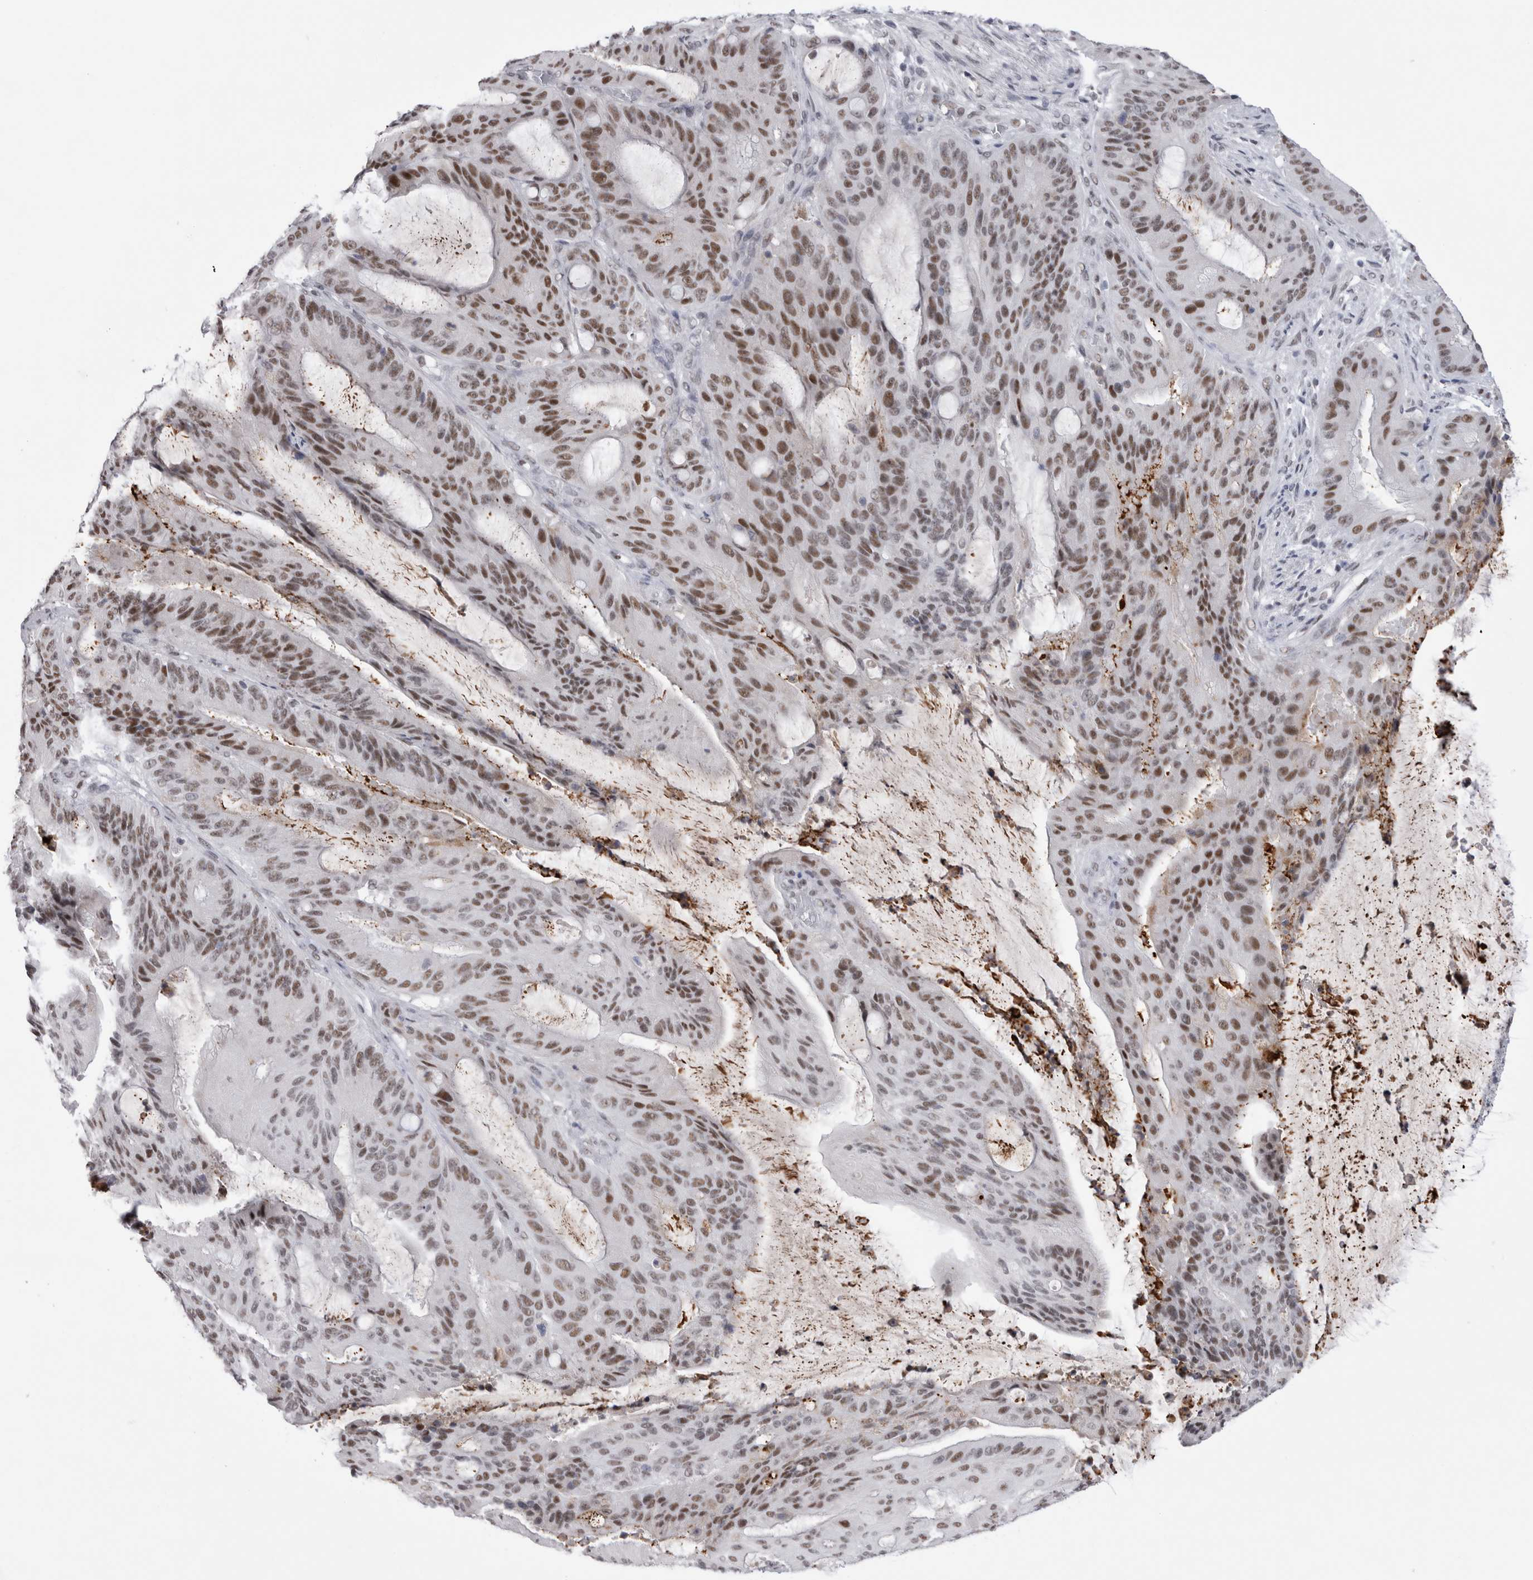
{"staining": {"intensity": "moderate", "quantity": ">75%", "location": "nuclear"}, "tissue": "liver cancer", "cell_type": "Tumor cells", "image_type": "cancer", "snomed": [{"axis": "morphology", "description": "Normal tissue, NOS"}, {"axis": "morphology", "description": "Cholangiocarcinoma"}, {"axis": "topography", "description": "Liver"}, {"axis": "topography", "description": "Peripheral nerve tissue"}], "caption": "Immunohistochemical staining of human liver cancer (cholangiocarcinoma) demonstrates moderate nuclear protein staining in approximately >75% of tumor cells.", "gene": "API5", "patient": {"sex": "female", "age": 73}}